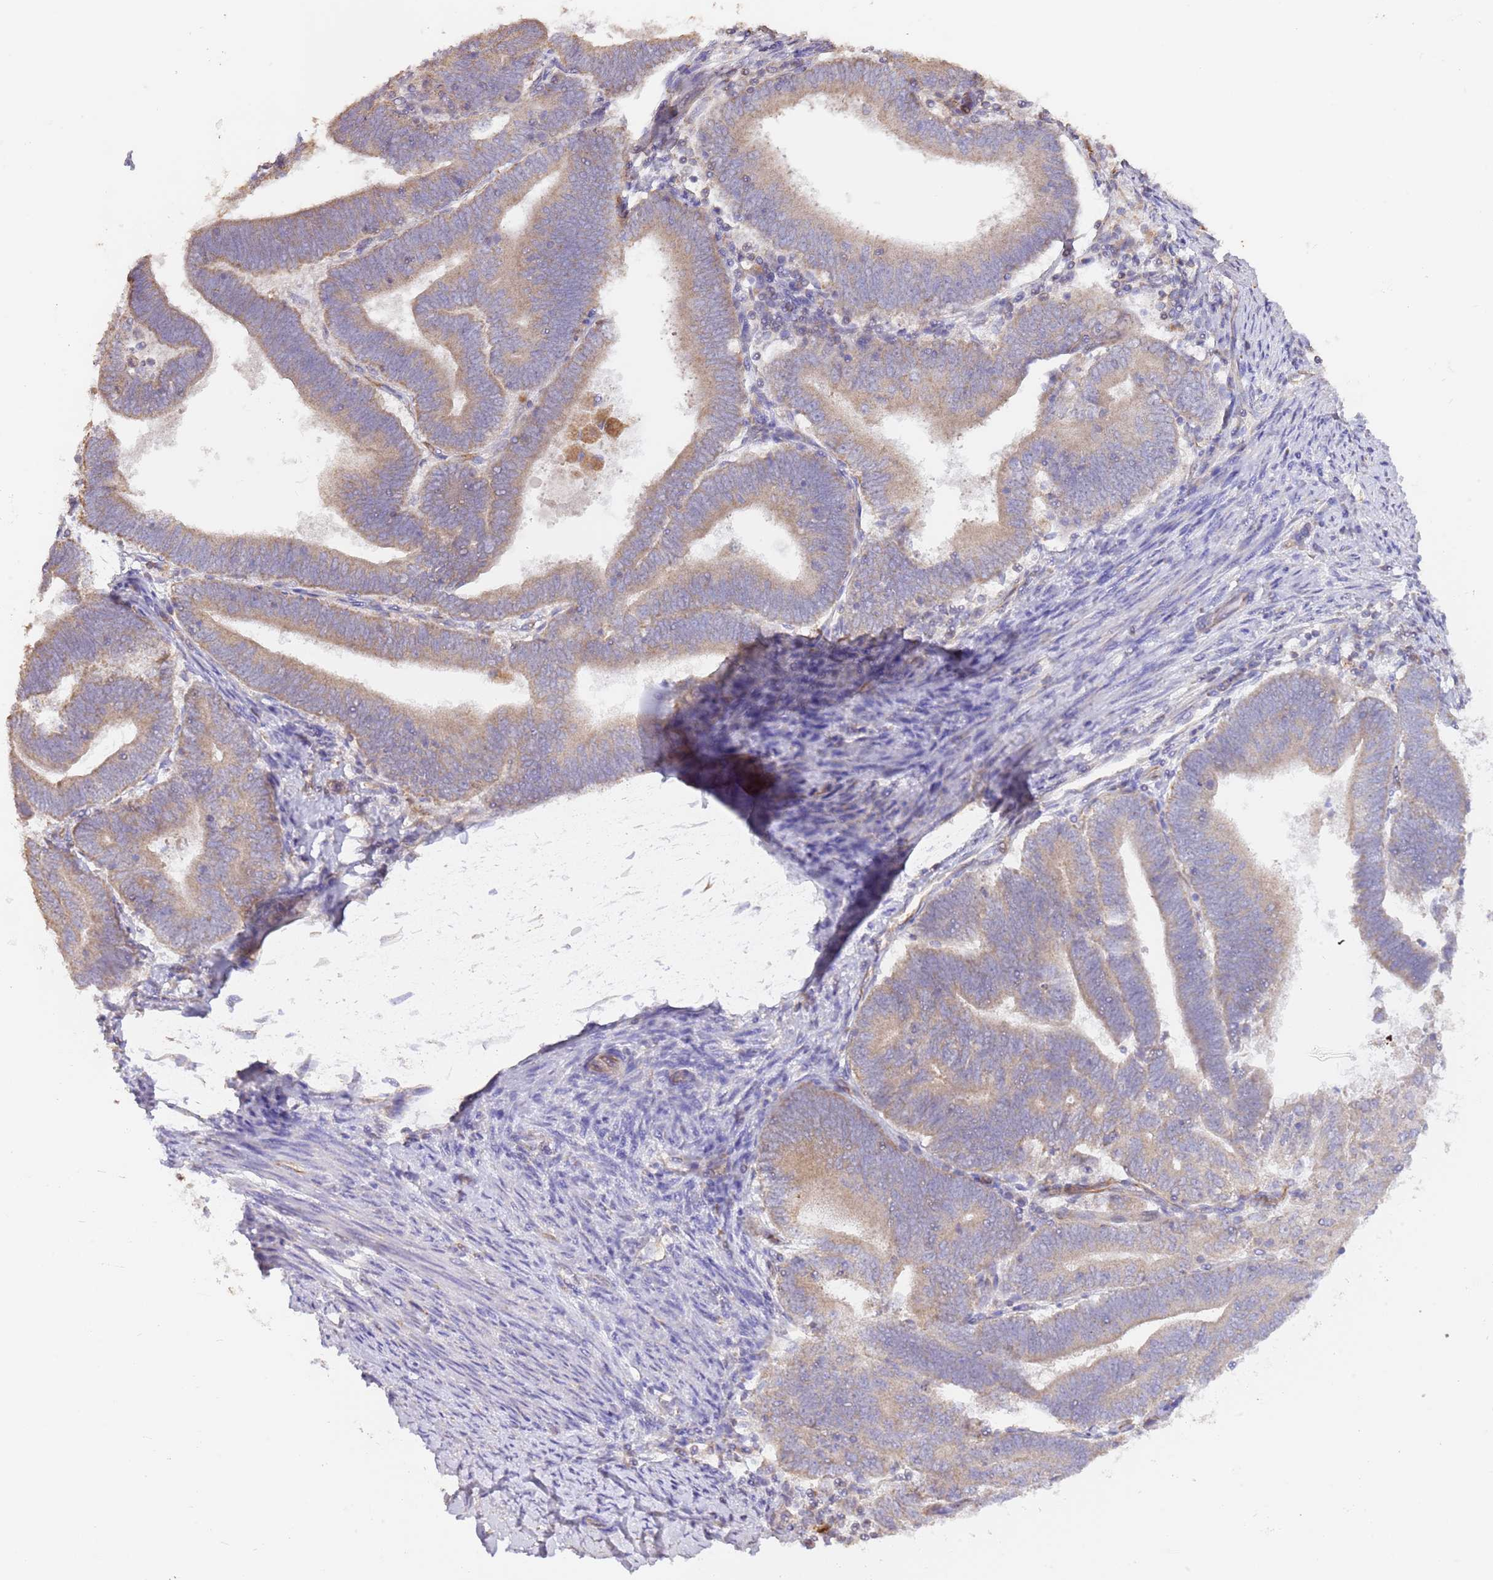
{"staining": {"intensity": "moderate", "quantity": ">75%", "location": "cytoplasmic/membranous"}, "tissue": "endometrial cancer", "cell_type": "Tumor cells", "image_type": "cancer", "snomed": [{"axis": "morphology", "description": "Adenocarcinoma, NOS"}, {"axis": "topography", "description": "Endometrium"}], "caption": "Protein expression analysis of human adenocarcinoma (endometrial) reveals moderate cytoplasmic/membranous positivity in approximately >75% of tumor cells.", "gene": "DOCK9", "patient": {"sex": "female", "age": 70}}